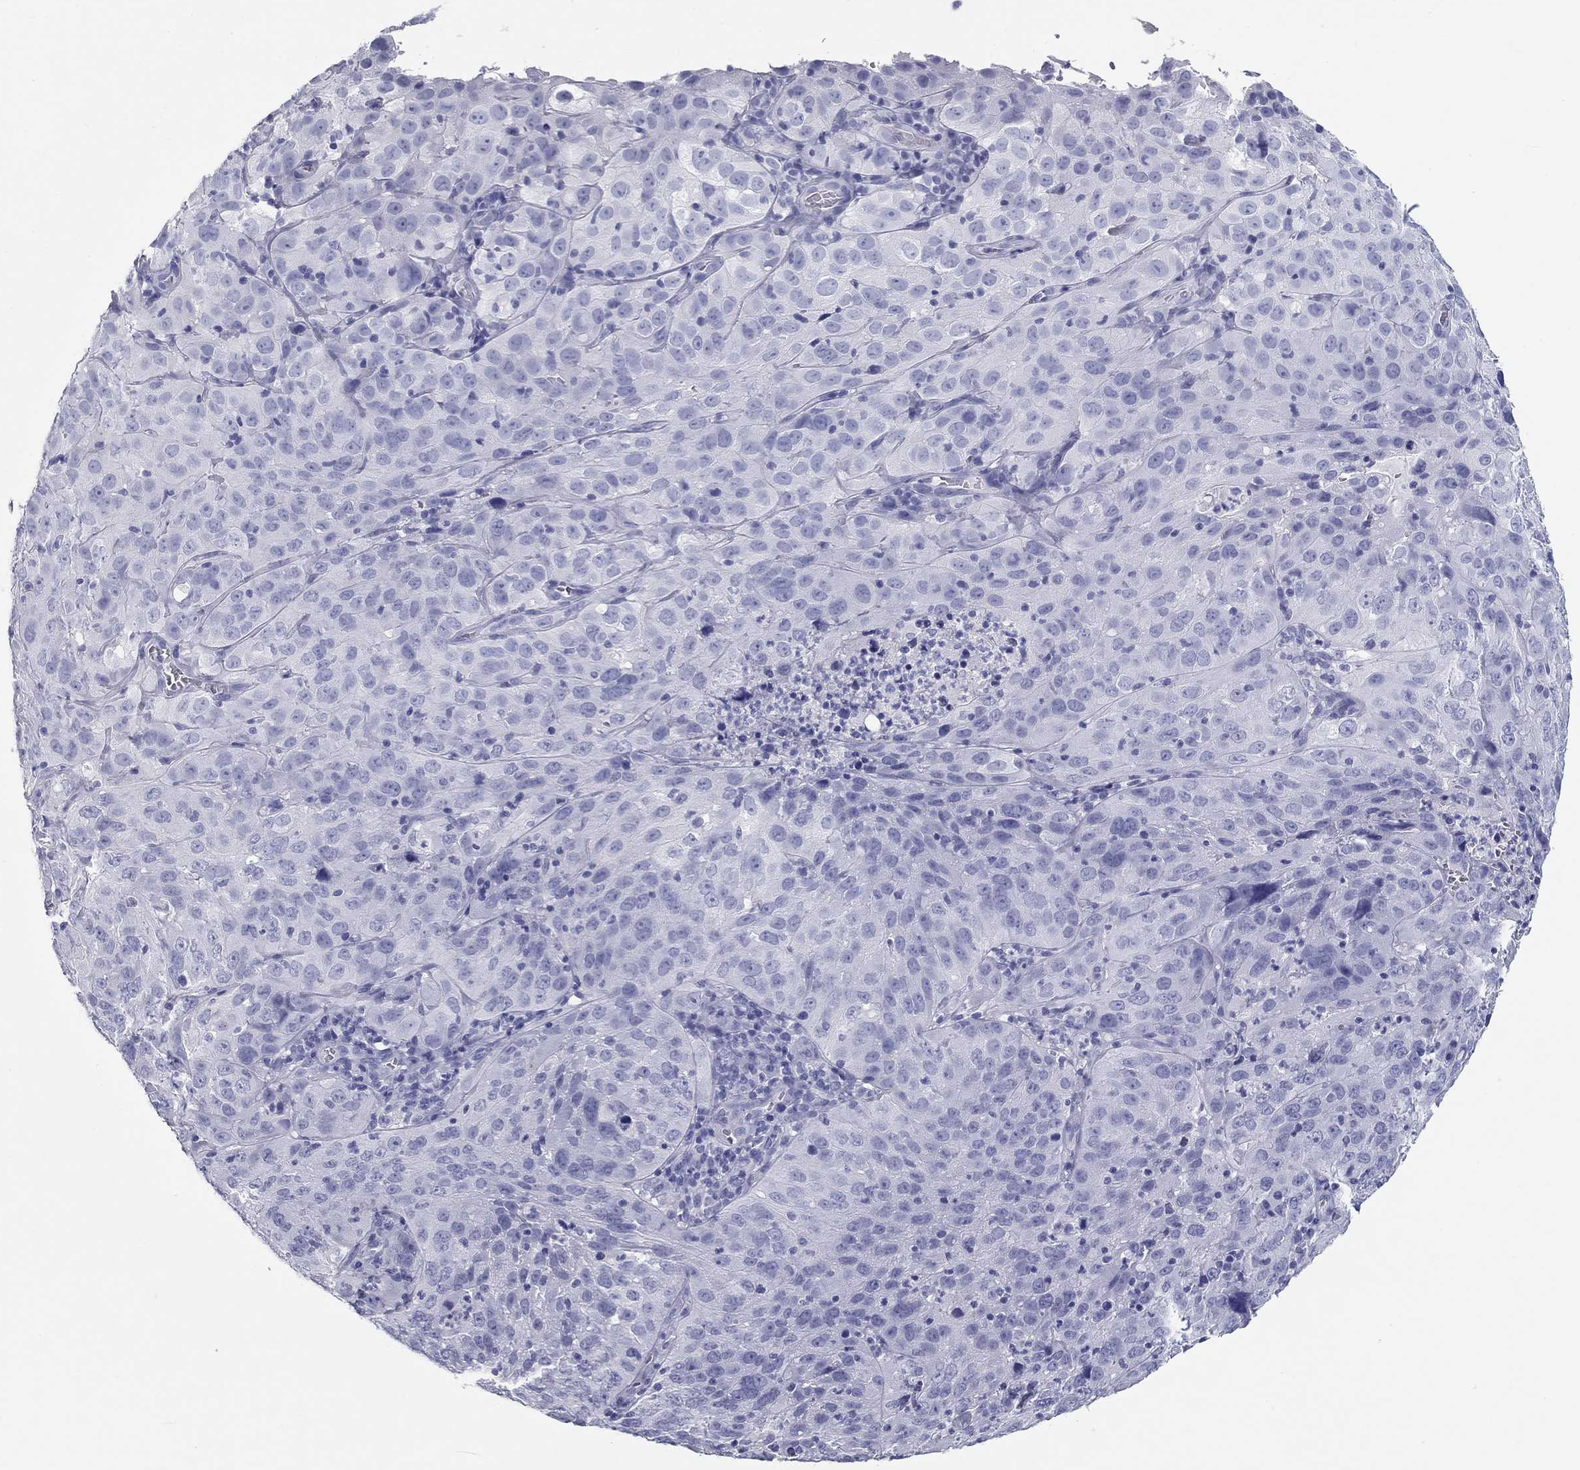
{"staining": {"intensity": "negative", "quantity": "none", "location": "none"}, "tissue": "cervical cancer", "cell_type": "Tumor cells", "image_type": "cancer", "snomed": [{"axis": "morphology", "description": "Squamous cell carcinoma, NOS"}, {"axis": "topography", "description": "Cervix"}], "caption": "Immunohistochemistry micrograph of neoplastic tissue: cervical squamous cell carcinoma stained with DAB (3,3'-diaminobenzidine) demonstrates no significant protein staining in tumor cells.", "gene": "DNALI1", "patient": {"sex": "female", "age": 32}}